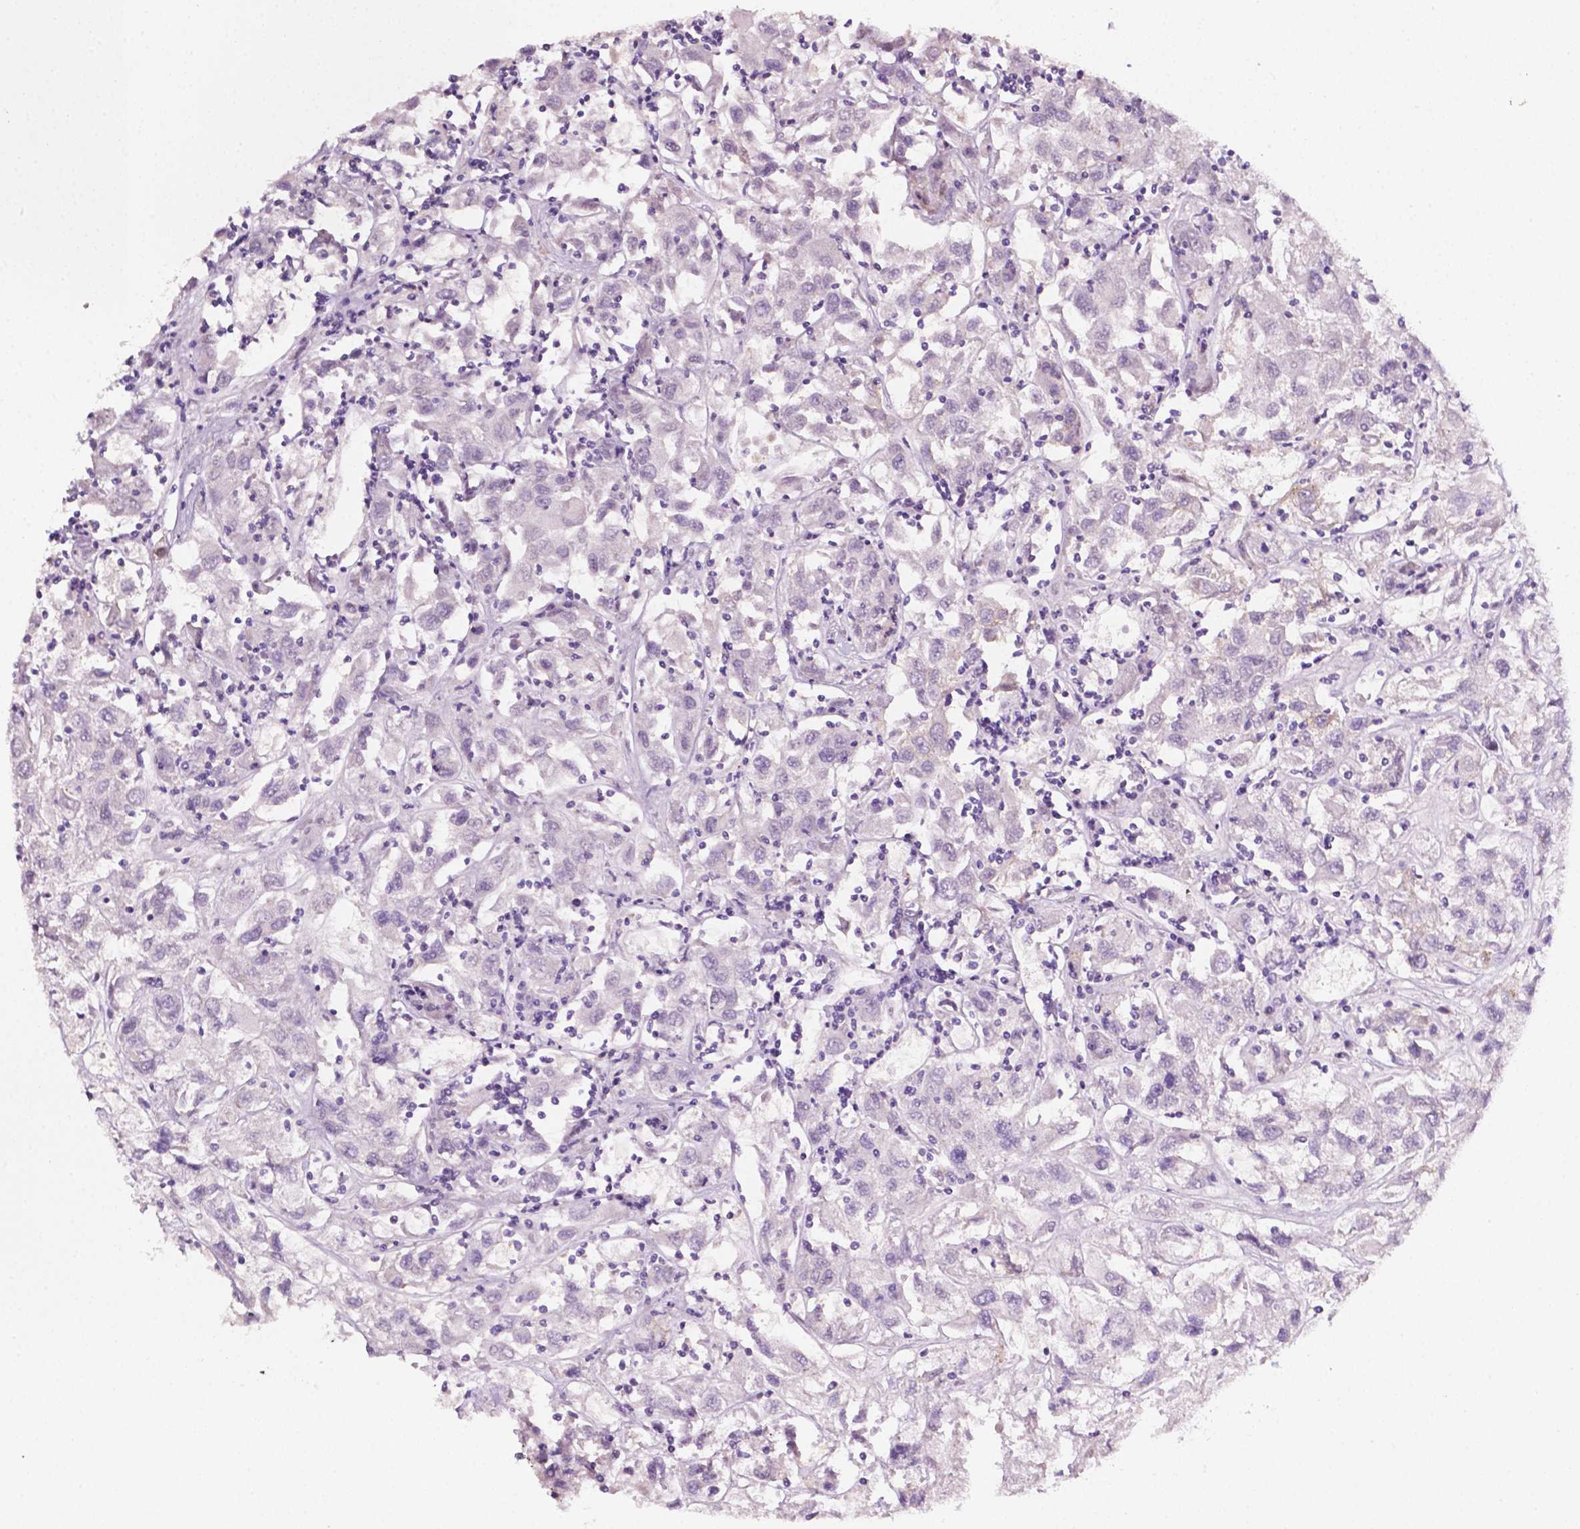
{"staining": {"intensity": "negative", "quantity": "none", "location": "none"}, "tissue": "renal cancer", "cell_type": "Tumor cells", "image_type": "cancer", "snomed": [{"axis": "morphology", "description": "Adenocarcinoma, NOS"}, {"axis": "topography", "description": "Kidney"}], "caption": "Immunohistochemistry of human renal cancer demonstrates no expression in tumor cells.", "gene": "EGFR", "patient": {"sex": "female", "age": 76}}